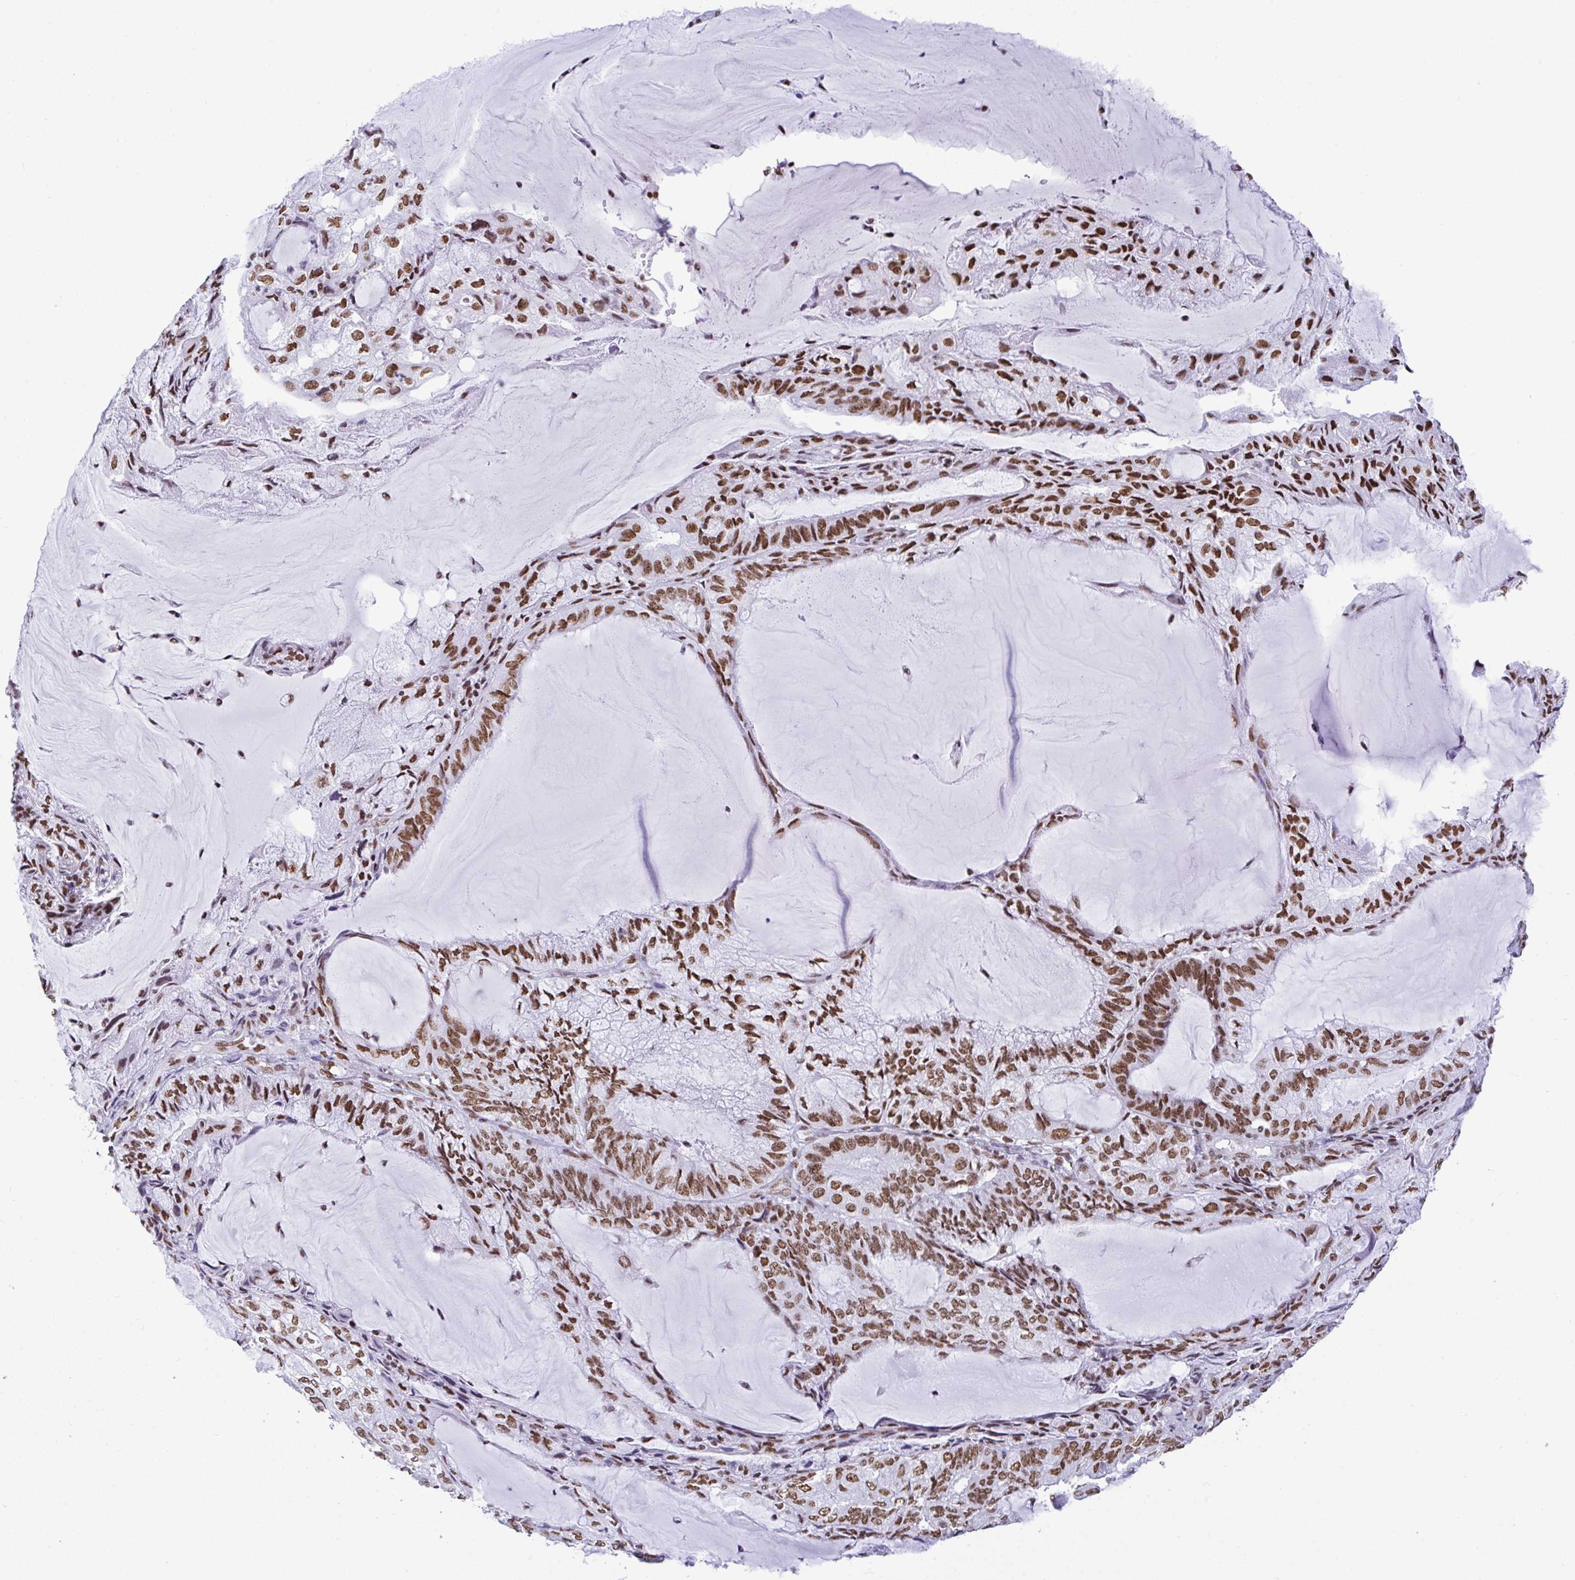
{"staining": {"intensity": "strong", "quantity": ">75%", "location": "nuclear"}, "tissue": "endometrial cancer", "cell_type": "Tumor cells", "image_type": "cancer", "snomed": [{"axis": "morphology", "description": "Adenocarcinoma, NOS"}, {"axis": "topography", "description": "Endometrium"}], "caption": "This image reveals IHC staining of endometrial cancer (adenocarcinoma), with high strong nuclear positivity in about >75% of tumor cells.", "gene": "DDX52", "patient": {"sex": "female", "age": 81}}